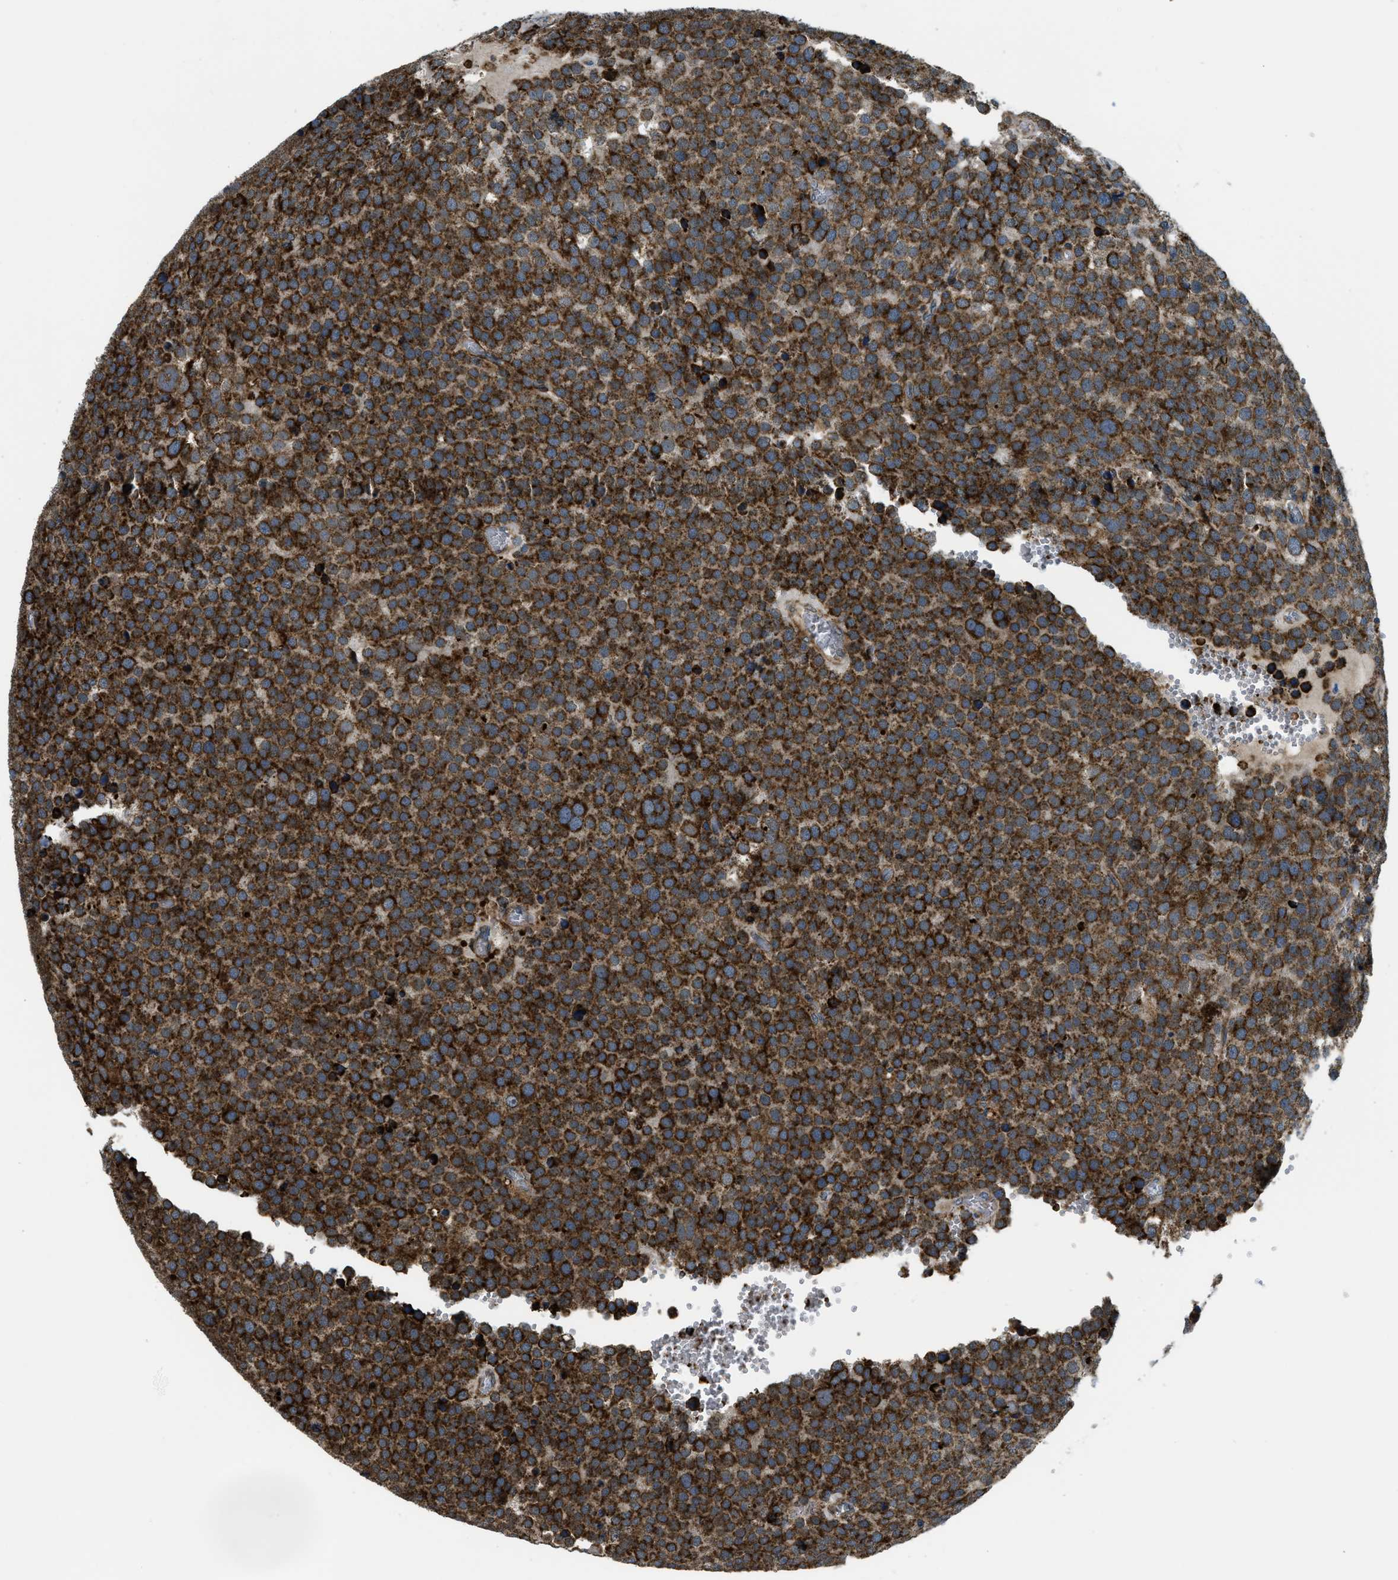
{"staining": {"intensity": "strong", "quantity": ">75%", "location": "cytoplasmic/membranous"}, "tissue": "testis cancer", "cell_type": "Tumor cells", "image_type": "cancer", "snomed": [{"axis": "morphology", "description": "Normal tissue, NOS"}, {"axis": "morphology", "description": "Seminoma, NOS"}, {"axis": "topography", "description": "Testis"}], "caption": "Immunohistochemistry (IHC) (DAB) staining of testis cancer (seminoma) demonstrates strong cytoplasmic/membranous protein expression in about >75% of tumor cells.", "gene": "CSPG4", "patient": {"sex": "male", "age": 71}}